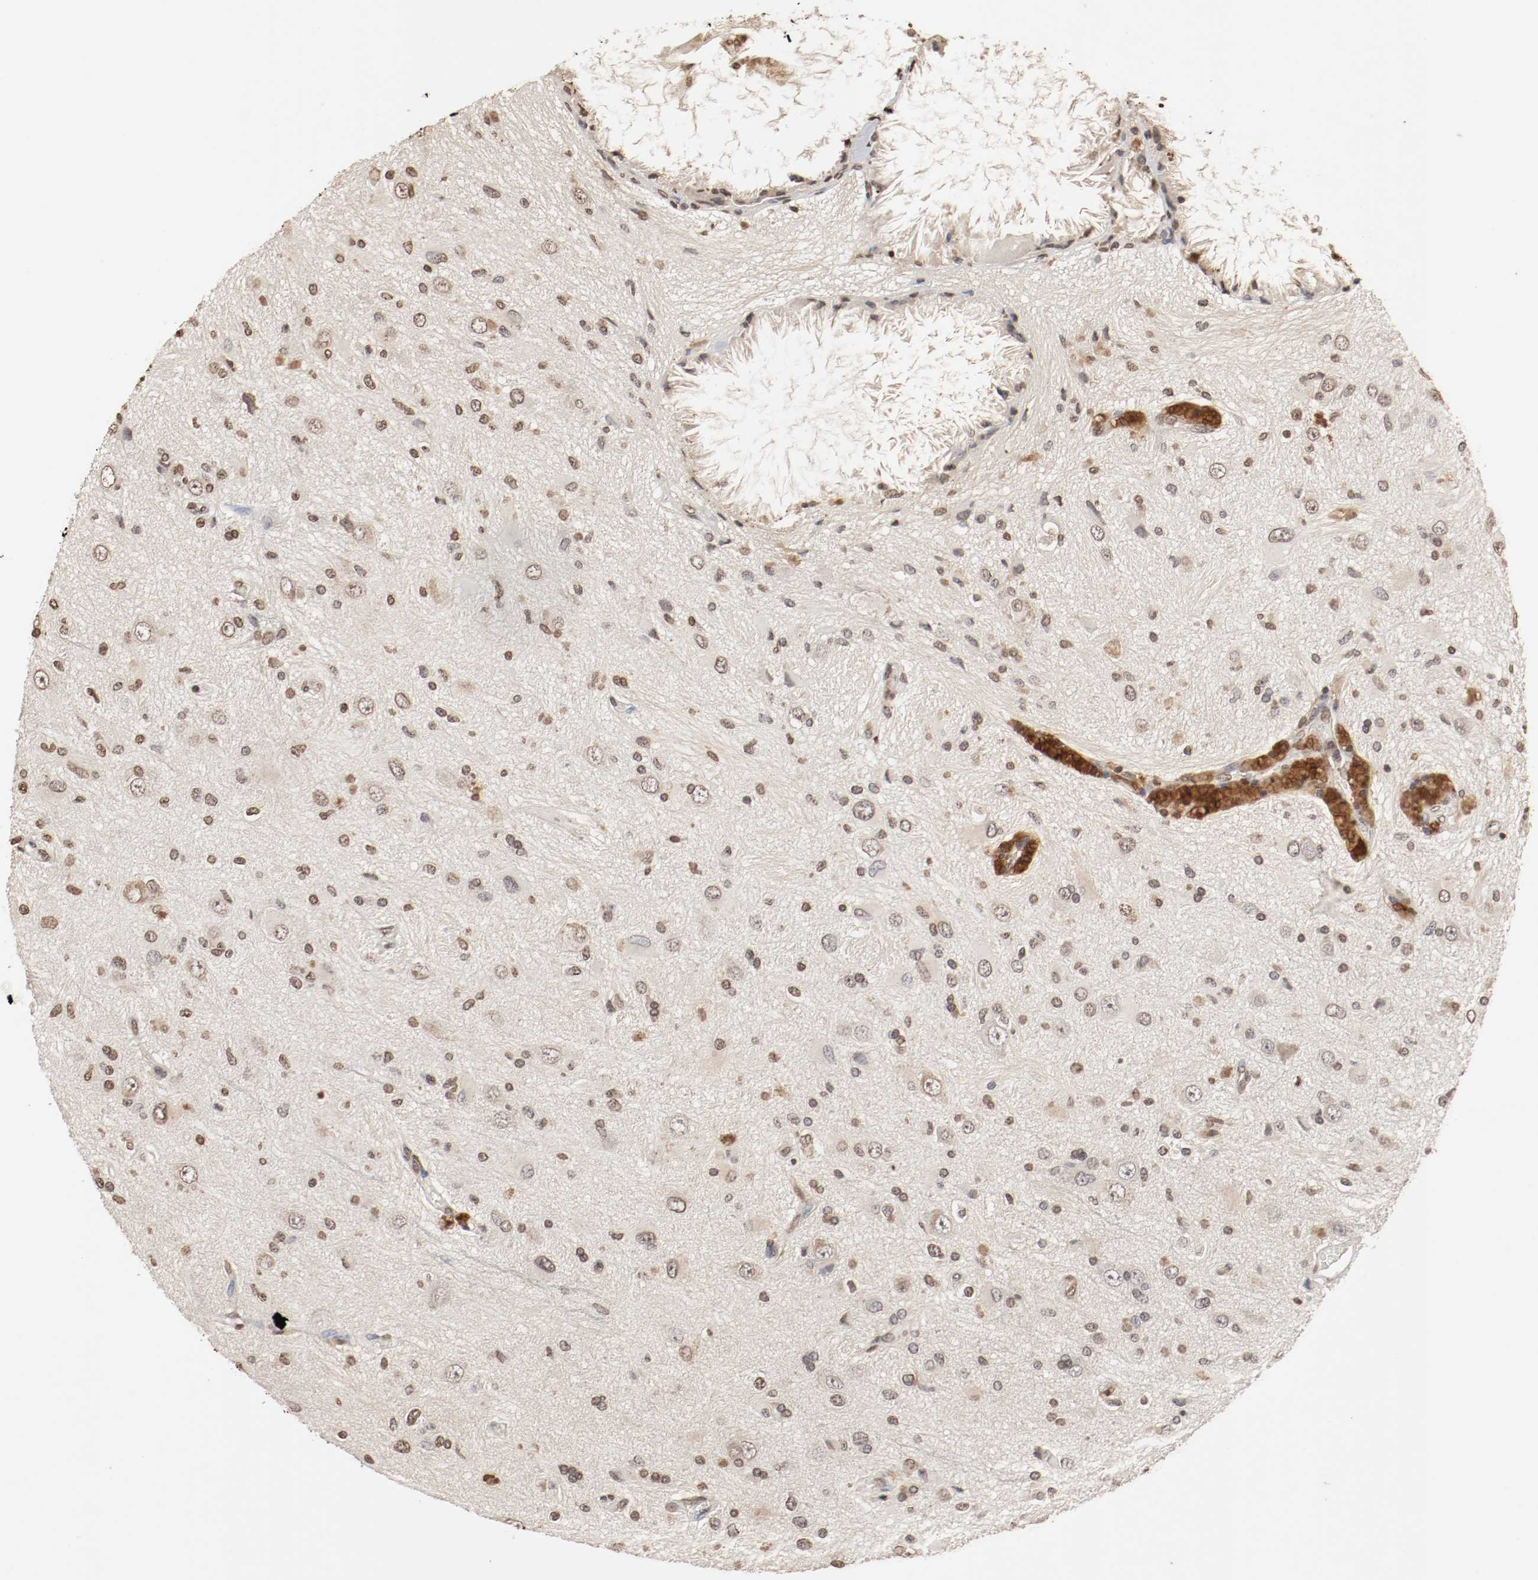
{"staining": {"intensity": "moderate", "quantity": ">75%", "location": "nuclear"}, "tissue": "glioma", "cell_type": "Tumor cells", "image_type": "cancer", "snomed": [{"axis": "morphology", "description": "Glioma, malignant, High grade"}, {"axis": "topography", "description": "Brain"}], "caption": "Glioma tissue reveals moderate nuclear staining in approximately >75% of tumor cells, visualized by immunohistochemistry. The protein of interest is stained brown, and the nuclei are stained in blue (DAB (3,3'-diaminobenzidine) IHC with brightfield microscopy, high magnification).", "gene": "WASL", "patient": {"sex": "male", "age": 47}}